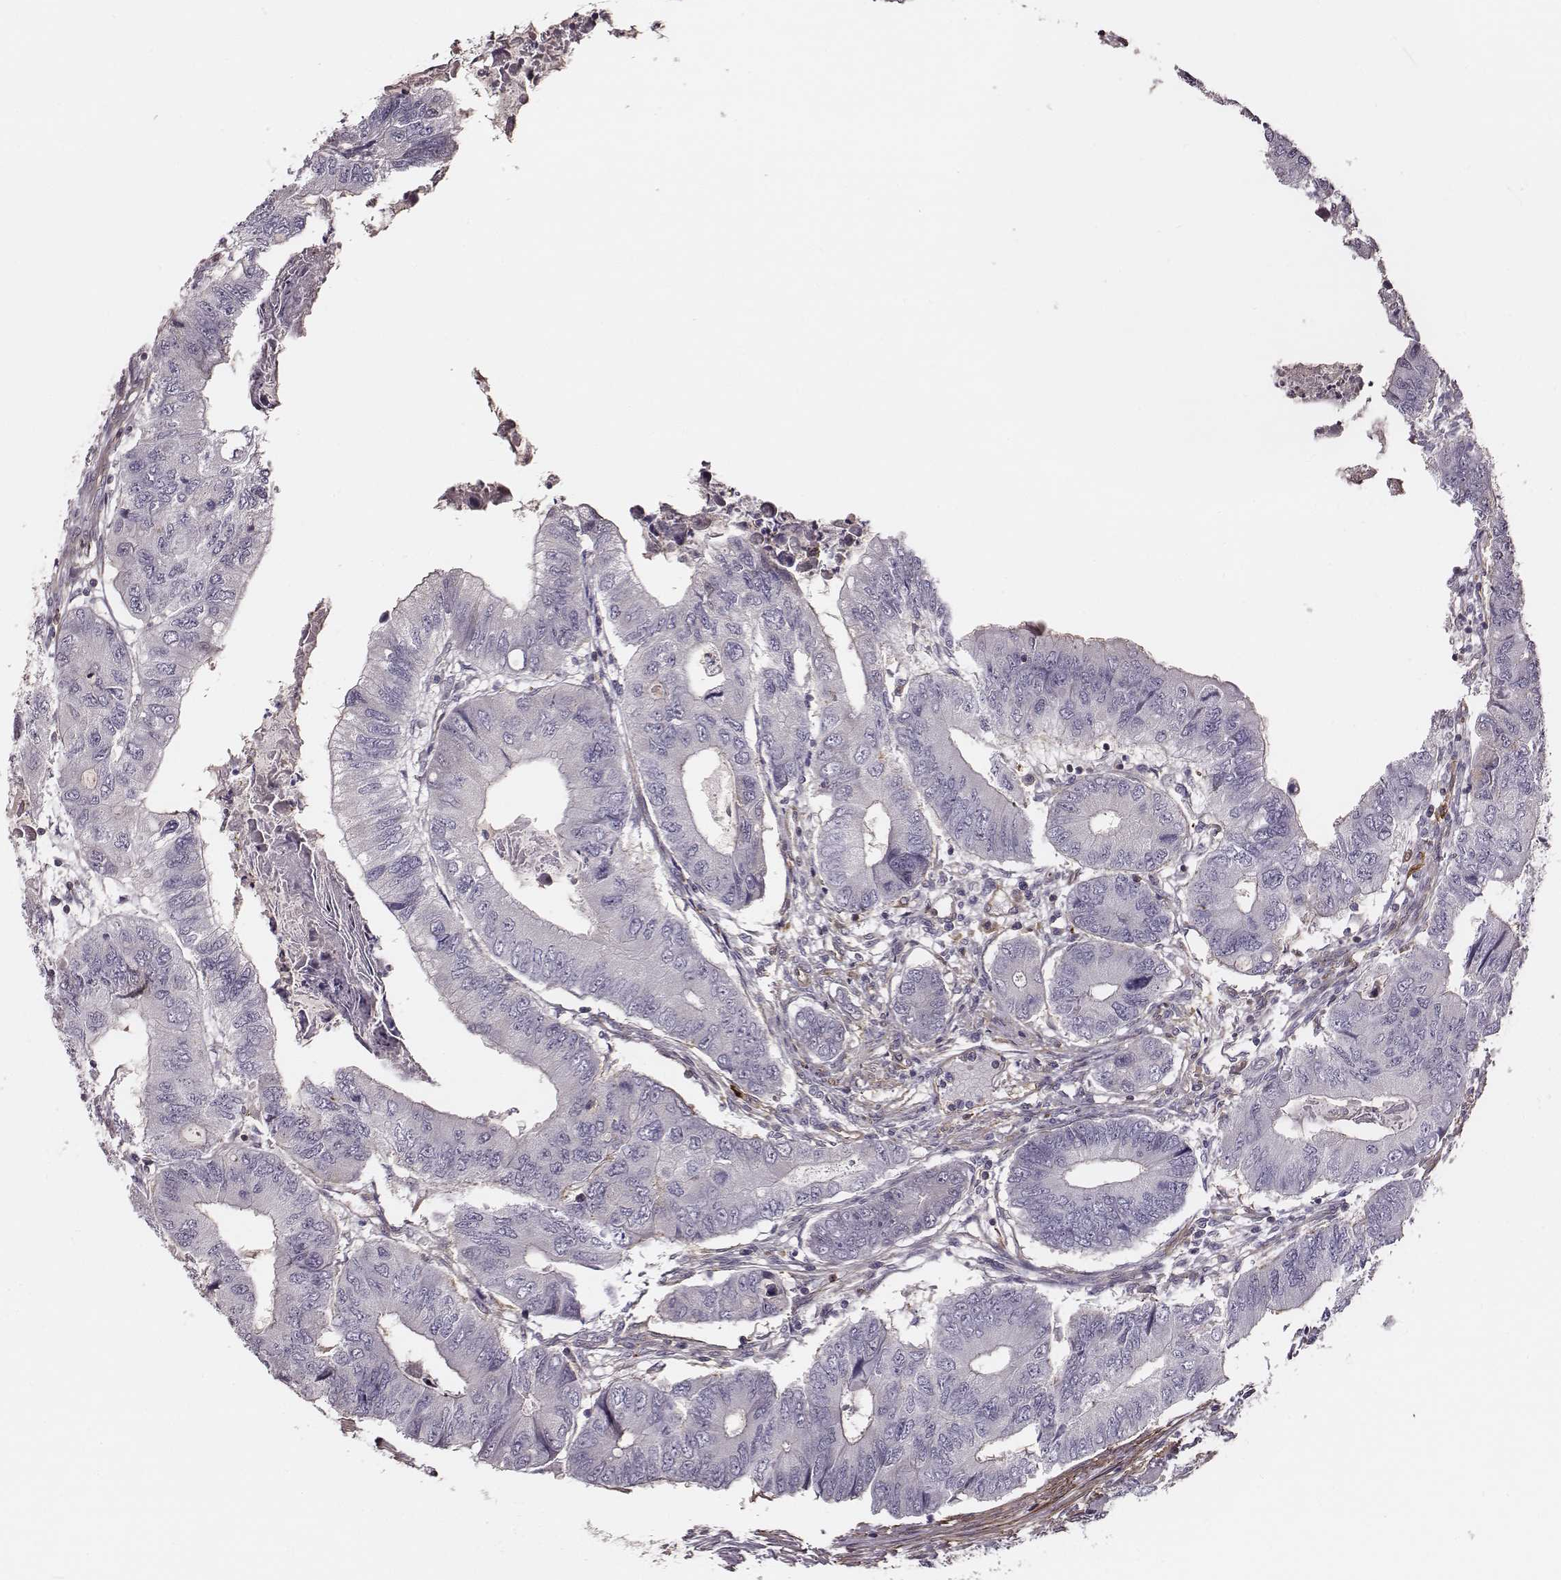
{"staining": {"intensity": "negative", "quantity": "none", "location": "none"}, "tissue": "colorectal cancer", "cell_type": "Tumor cells", "image_type": "cancer", "snomed": [{"axis": "morphology", "description": "Adenocarcinoma, NOS"}, {"axis": "topography", "description": "Colon"}], "caption": "Protein analysis of adenocarcinoma (colorectal) exhibits no significant expression in tumor cells.", "gene": "ZYX", "patient": {"sex": "male", "age": 53}}